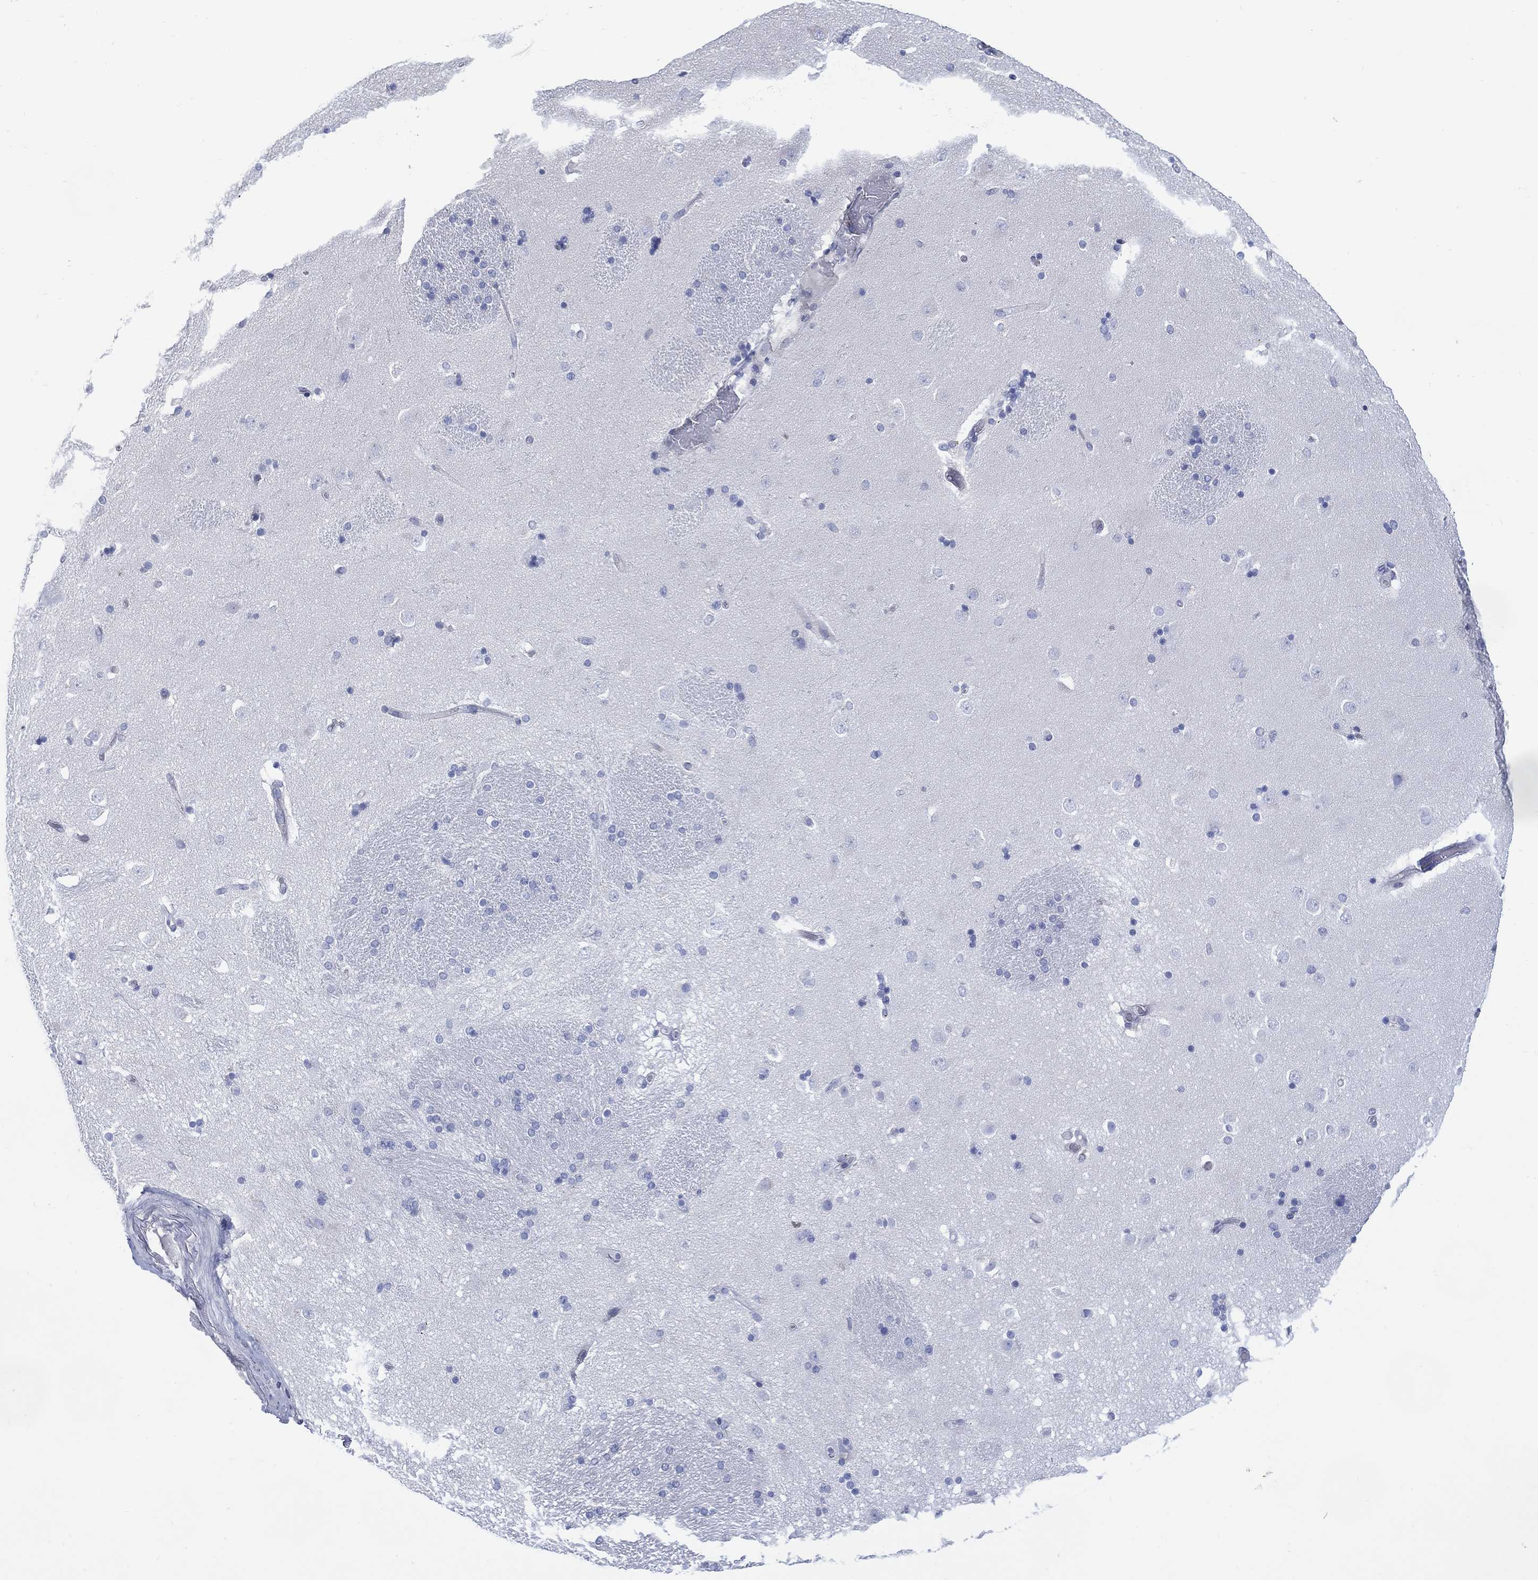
{"staining": {"intensity": "negative", "quantity": "none", "location": "none"}, "tissue": "caudate", "cell_type": "Glial cells", "image_type": "normal", "snomed": [{"axis": "morphology", "description": "Normal tissue, NOS"}, {"axis": "topography", "description": "Lateral ventricle wall"}], "caption": "Protein analysis of benign caudate demonstrates no significant staining in glial cells. Nuclei are stained in blue.", "gene": "DDI1", "patient": {"sex": "male", "age": 51}}